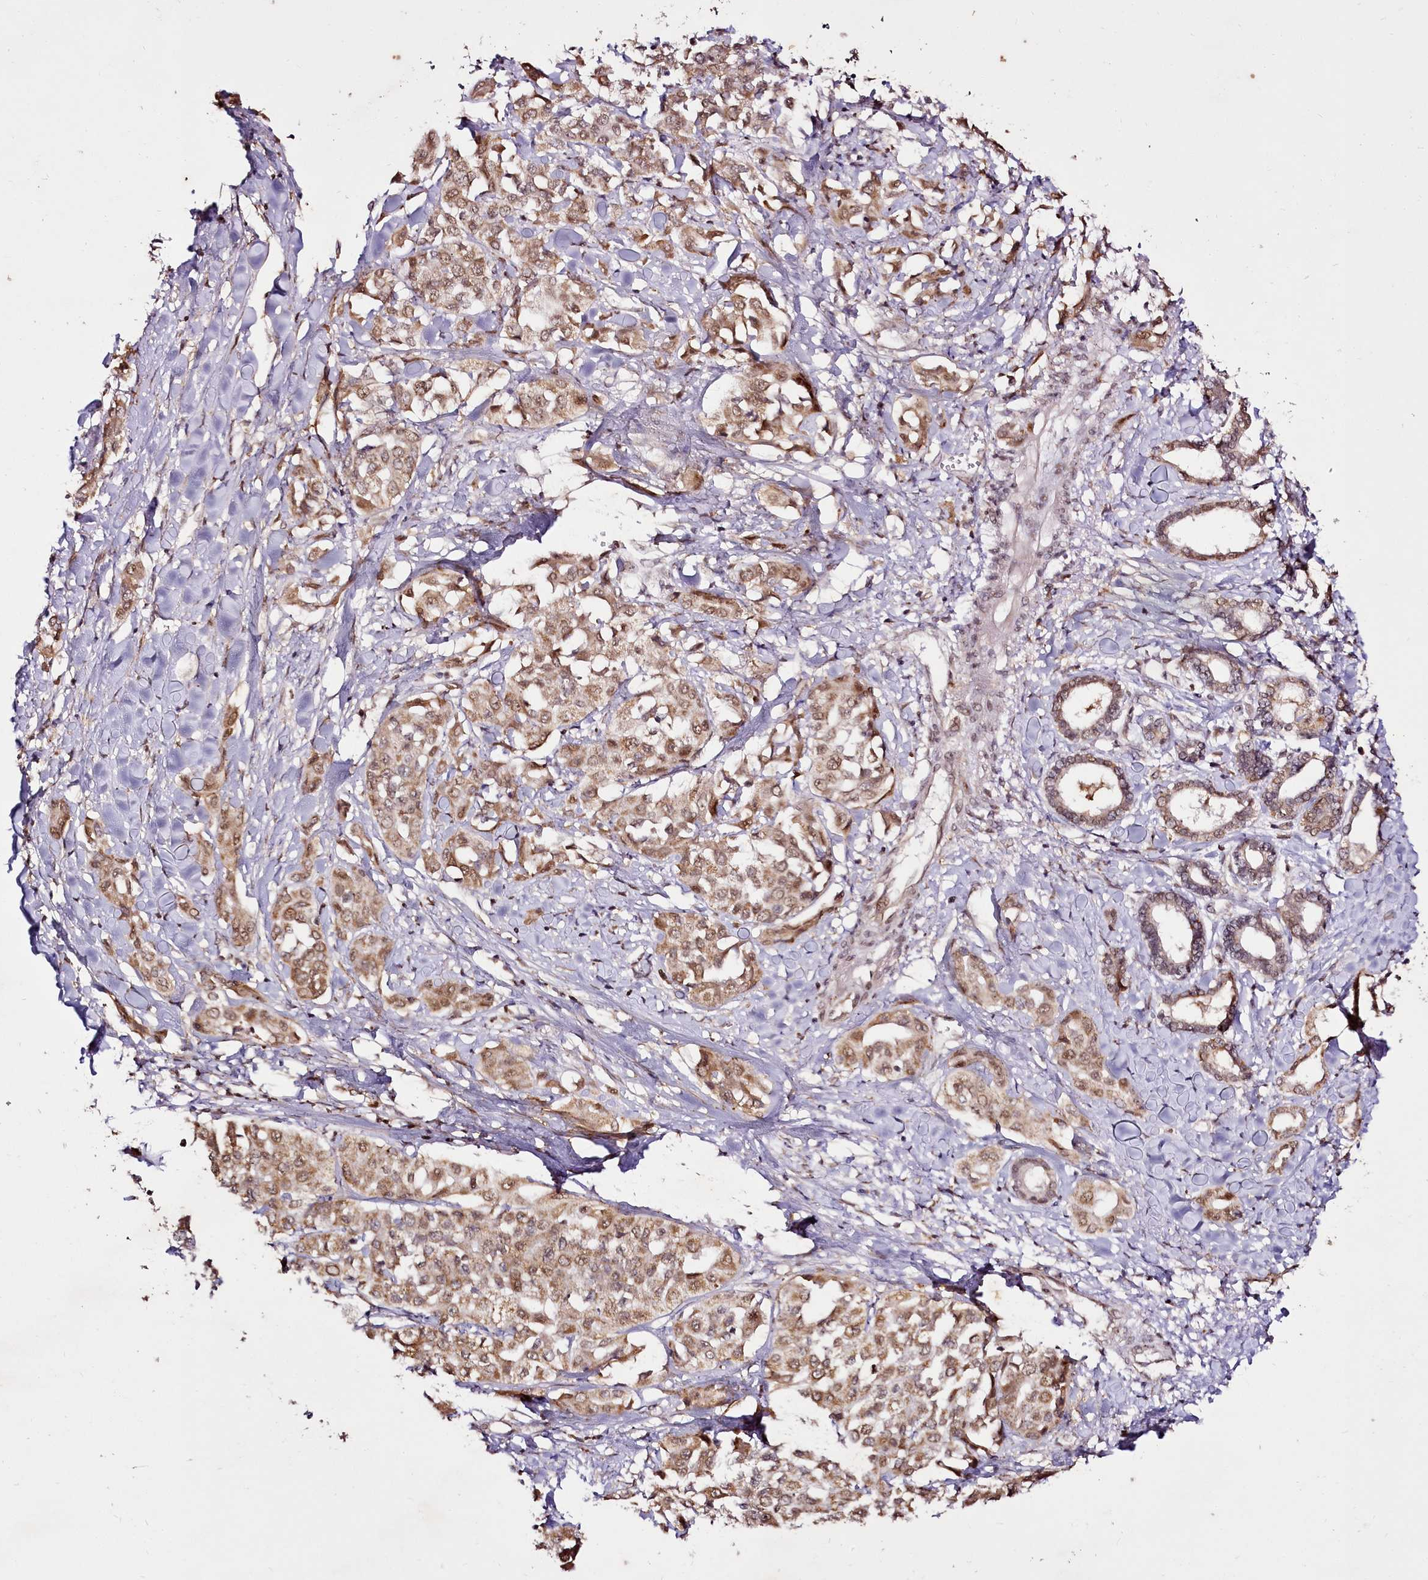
{"staining": {"intensity": "moderate", "quantity": ">75%", "location": "cytoplasmic/membranous,nuclear"}, "tissue": "liver cancer", "cell_type": "Tumor cells", "image_type": "cancer", "snomed": [{"axis": "morphology", "description": "Cholangiocarcinoma"}, {"axis": "topography", "description": "Liver"}], "caption": "IHC micrograph of human liver cancer stained for a protein (brown), which exhibits medium levels of moderate cytoplasmic/membranous and nuclear expression in approximately >75% of tumor cells.", "gene": "EDIL3", "patient": {"sex": "female", "age": 77}}